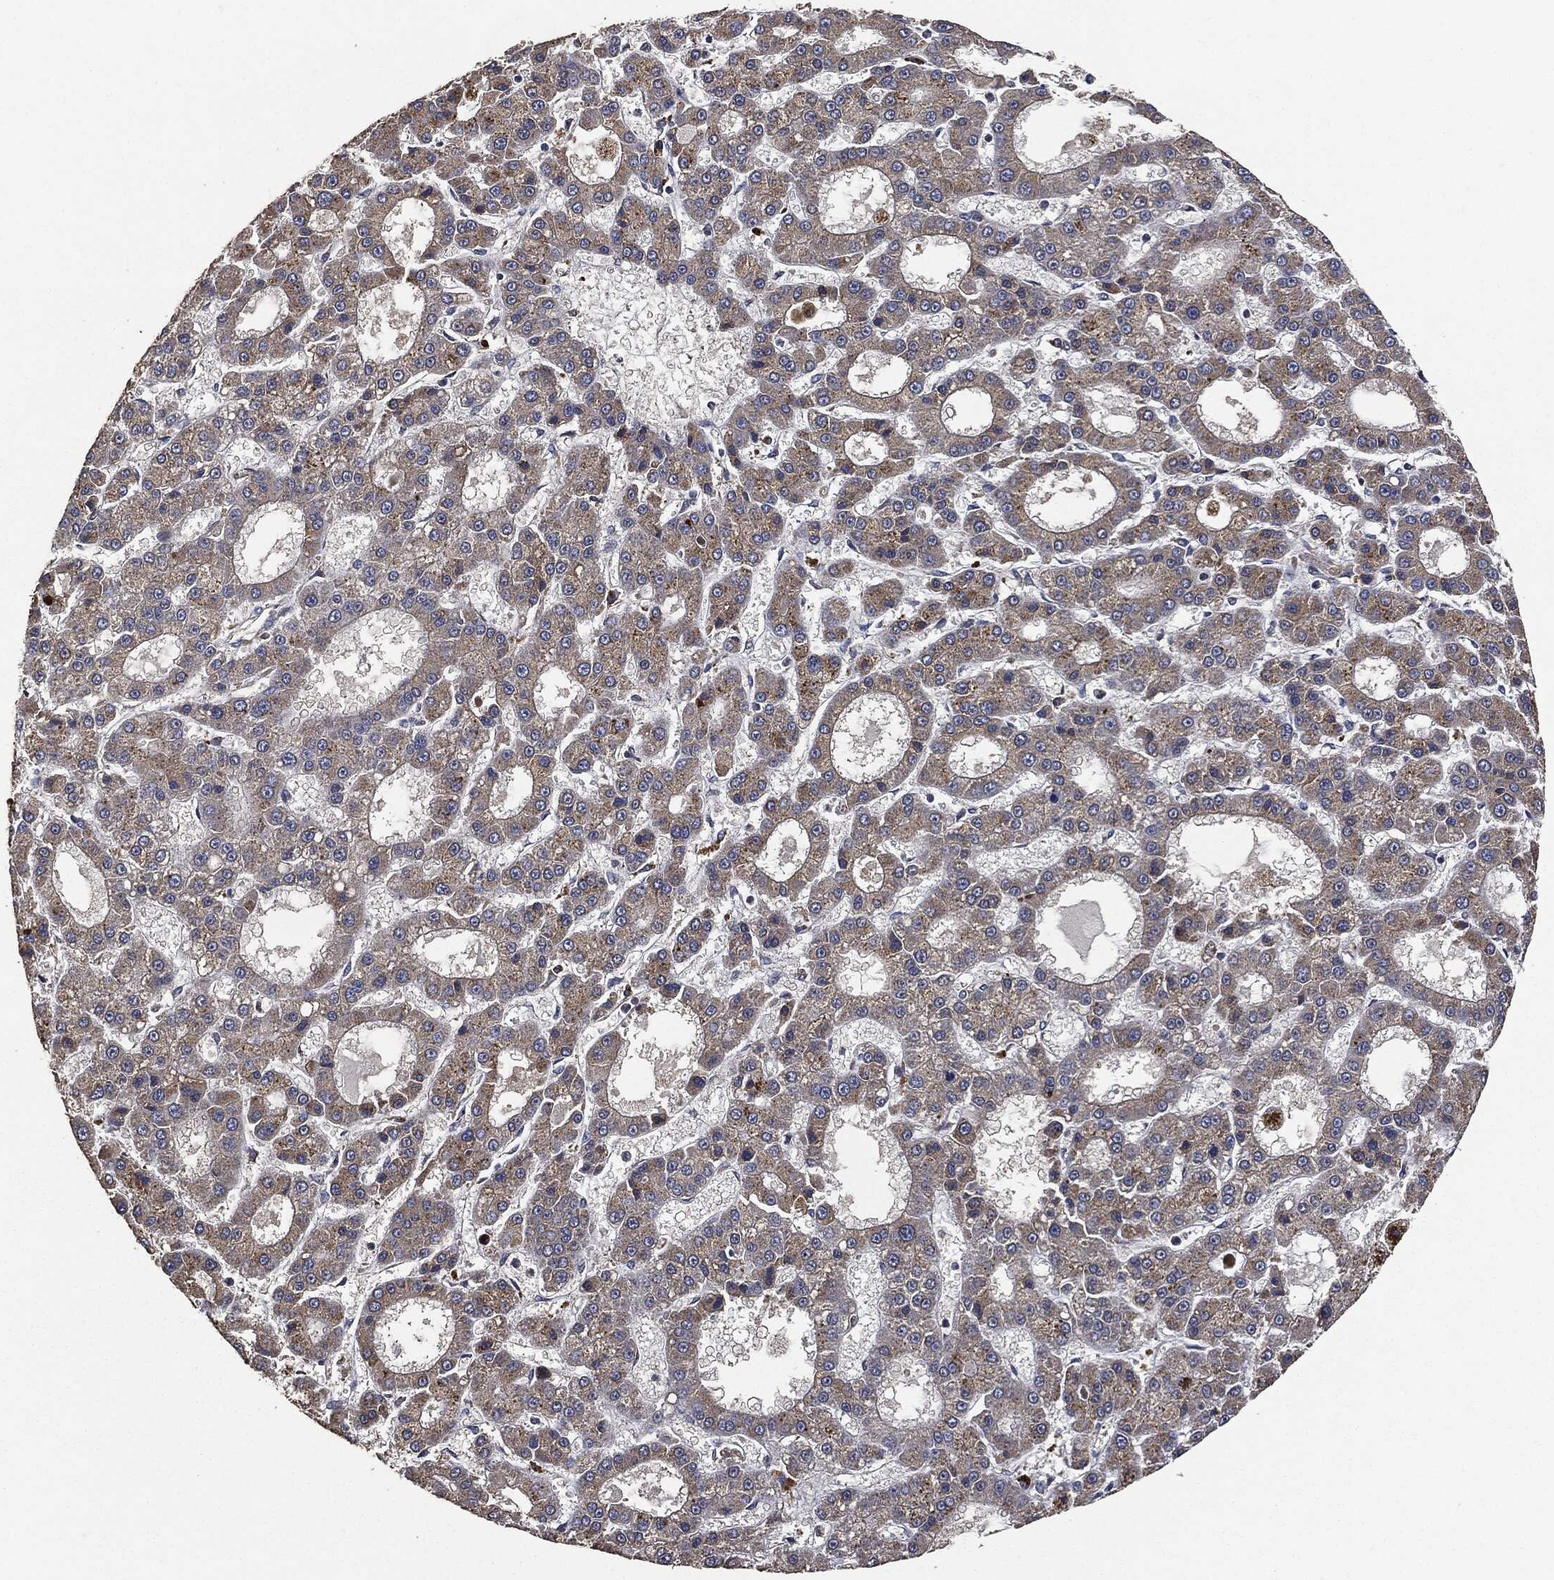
{"staining": {"intensity": "moderate", "quantity": "<25%", "location": "cytoplasmic/membranous"}, "tissue": "liver cancer", "cell_type": "Tumor cells", "image_type": "cancer", "snomed": [{"axis": "morphology", "description": "Carcinoma, Hepatocellular, NOS"}, {"axis": "topography", "description": "Liver"}], "caption": "A brown stain highlights moderate cytoplasmic/membranous expression of a protein in human liver cancer (hepatocellular carcinoma) tumor cells. The staining is performed using DAB (3,3'-diaminobenzidine) brown chromogen to label protein expression. The nuclei are counter-stained blue using hematoxylin.", "gene": "STK3", "patient": {"sex": "male", "age": 70}}